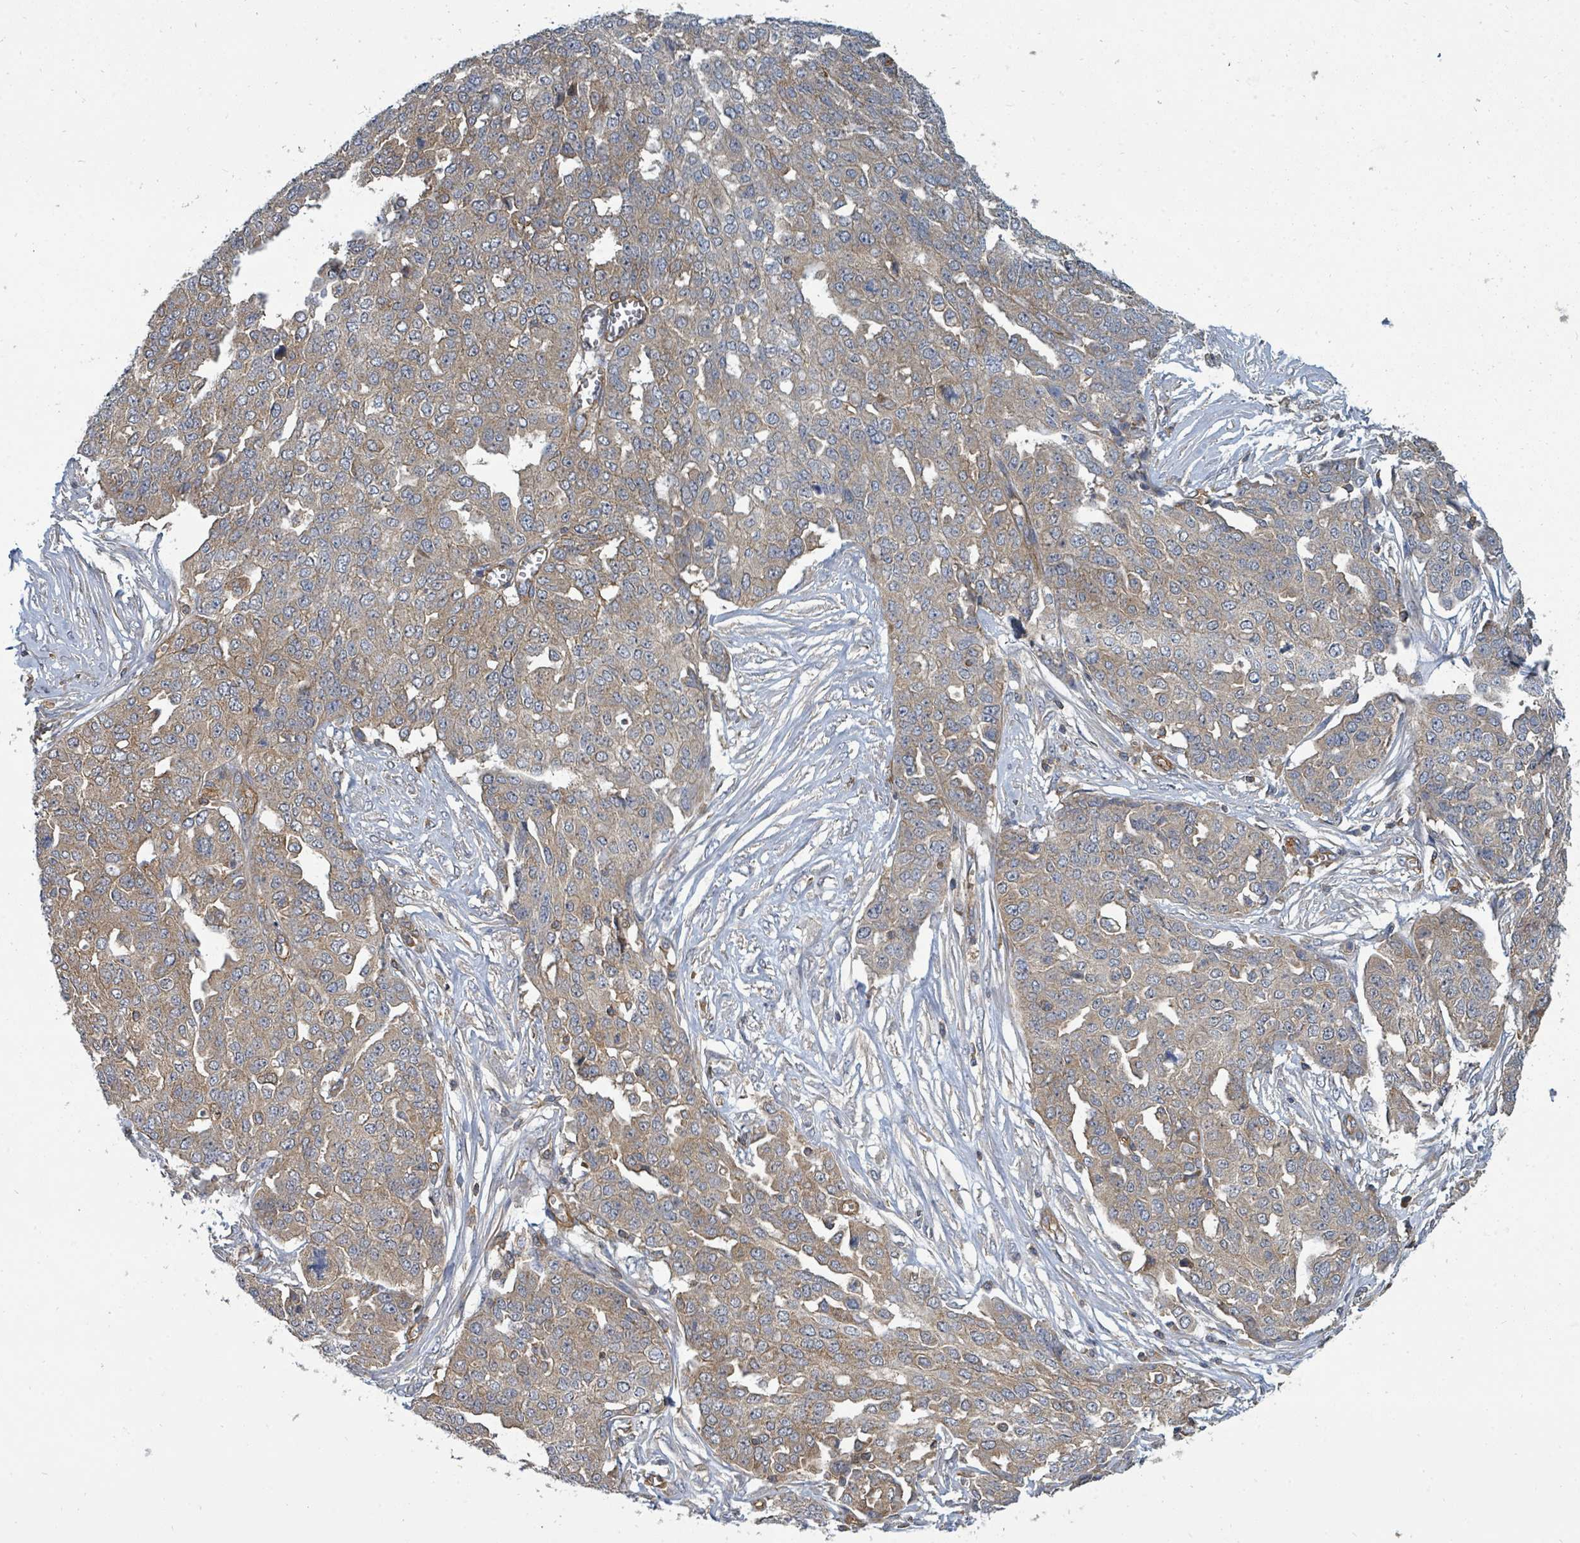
{"staining": {"intensity": "weak", "quantity": ">75%", "location": "cytoplasmic/membranous"}, "tissue": "ovarian cancer", "cell_type": "Tumor cells", "image_type": "cancer", "snomed": [{"axis": "morphology", "description": "Cystadenocarcinoma, serous, NOS"}, {"axis": "topography", "description": "Soft tissue"}, {"axis": "topography", "description": "Ovary"}], "caption": "Ovarian serous cystadenocarcinoma stained for a protein (brown) demonstrates weak cytoplasmic/membranous positive expression in approximately >75% of tumor cells.", "gene": "BOLA2B", "patient": {"sex": "female", "age": 57}}